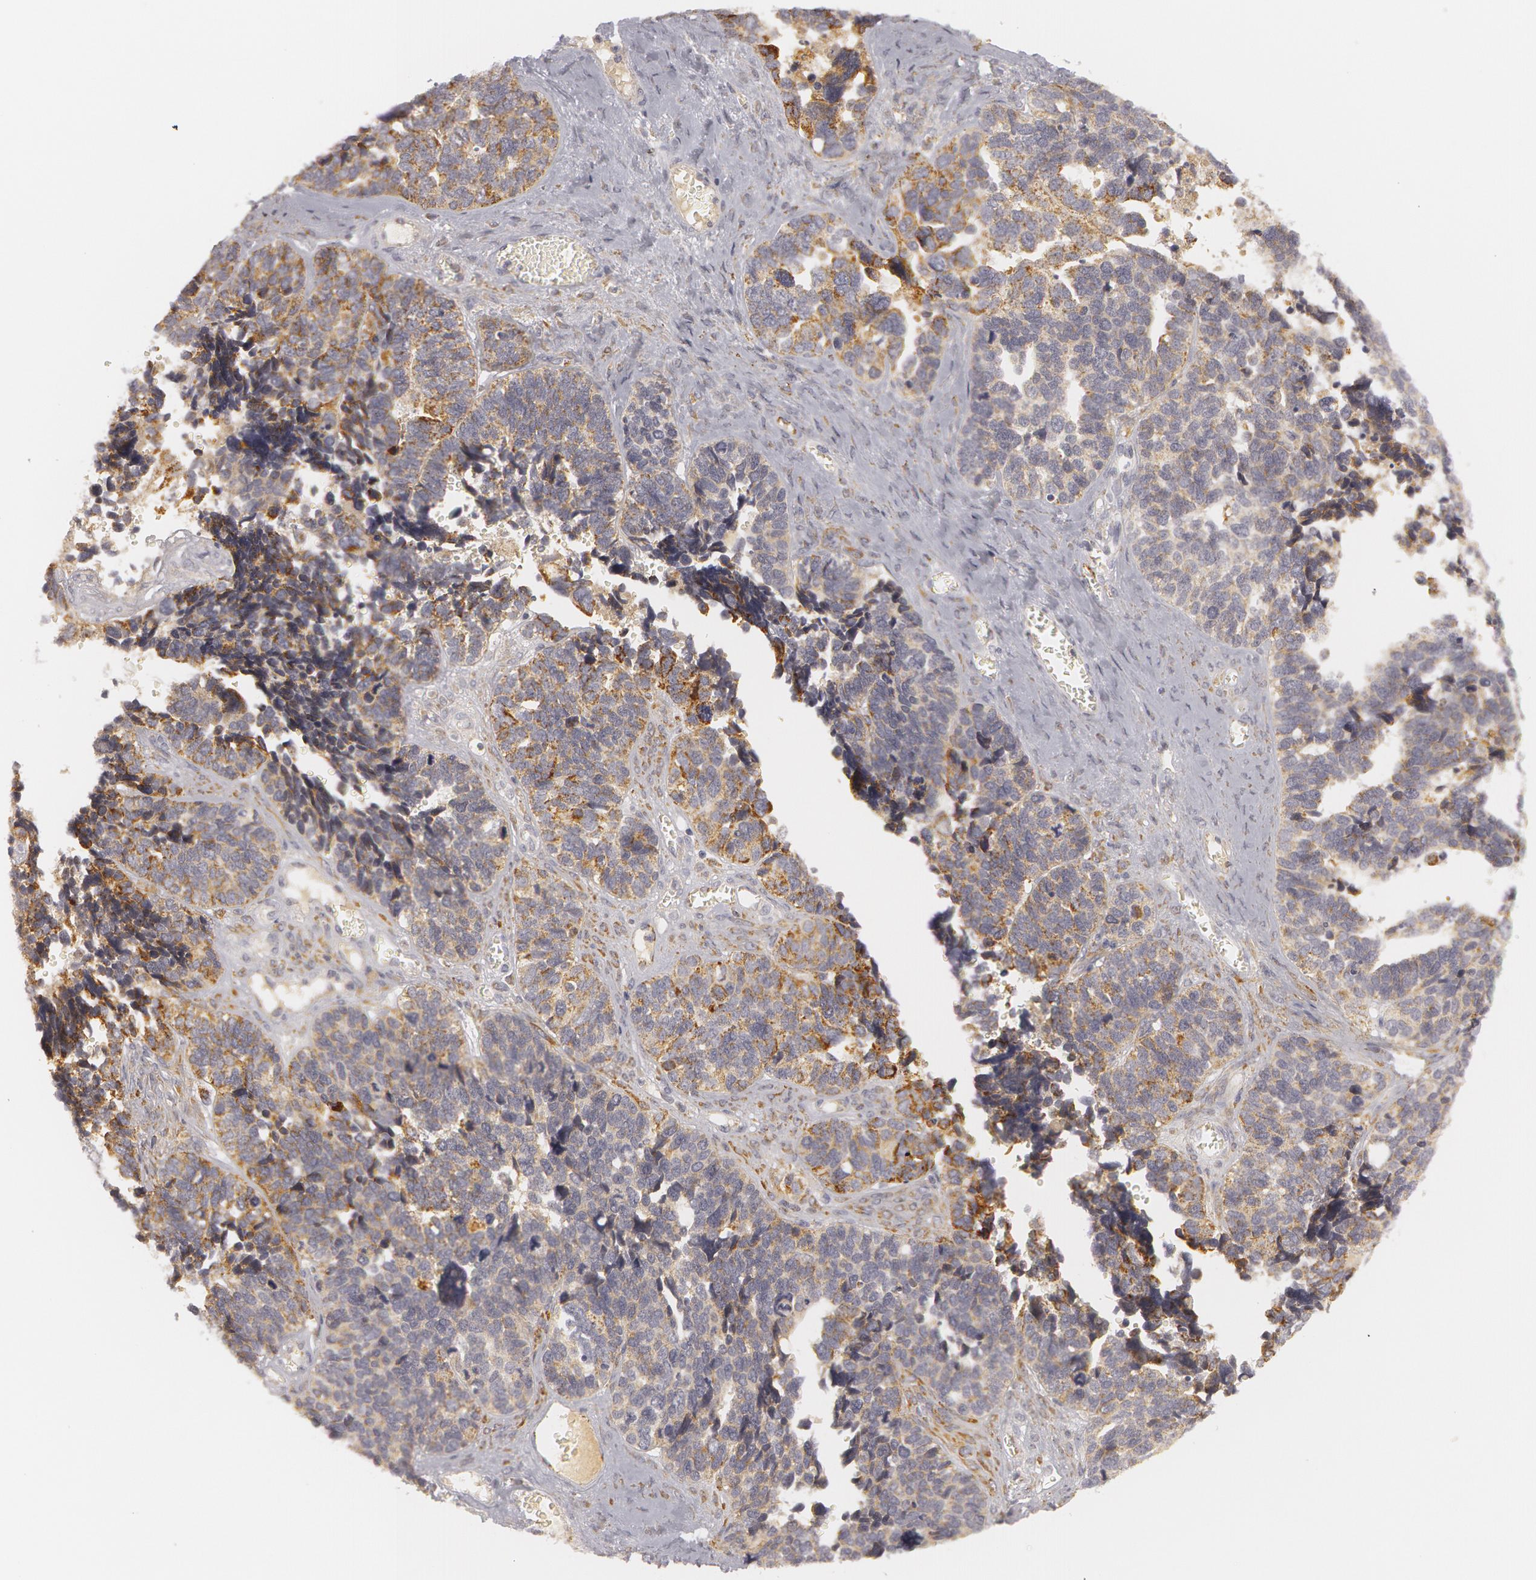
{"staining": {"intensity": "weak", "quantity": "25%-75%", "location": "cytoplasmic/membranous"}, "tissue": "ovarian cancer", "cell_type": "Tumor cells", "image_type": "cancer", "snomed": [{"axis": "morphology", "description": "Cystadenocarcinoma, serous, NOS"}, {"axis": "topography", "description": "Ovary"}], "caption": "A micrograph showing weak cytoplasmic/membranous positivity in about 25%-75% of tumor cells in ovarian cancer, as visualized by brown immunohistochemical staining.", "gene": "C7", "patient": {"sex": "female", "age": 77}}